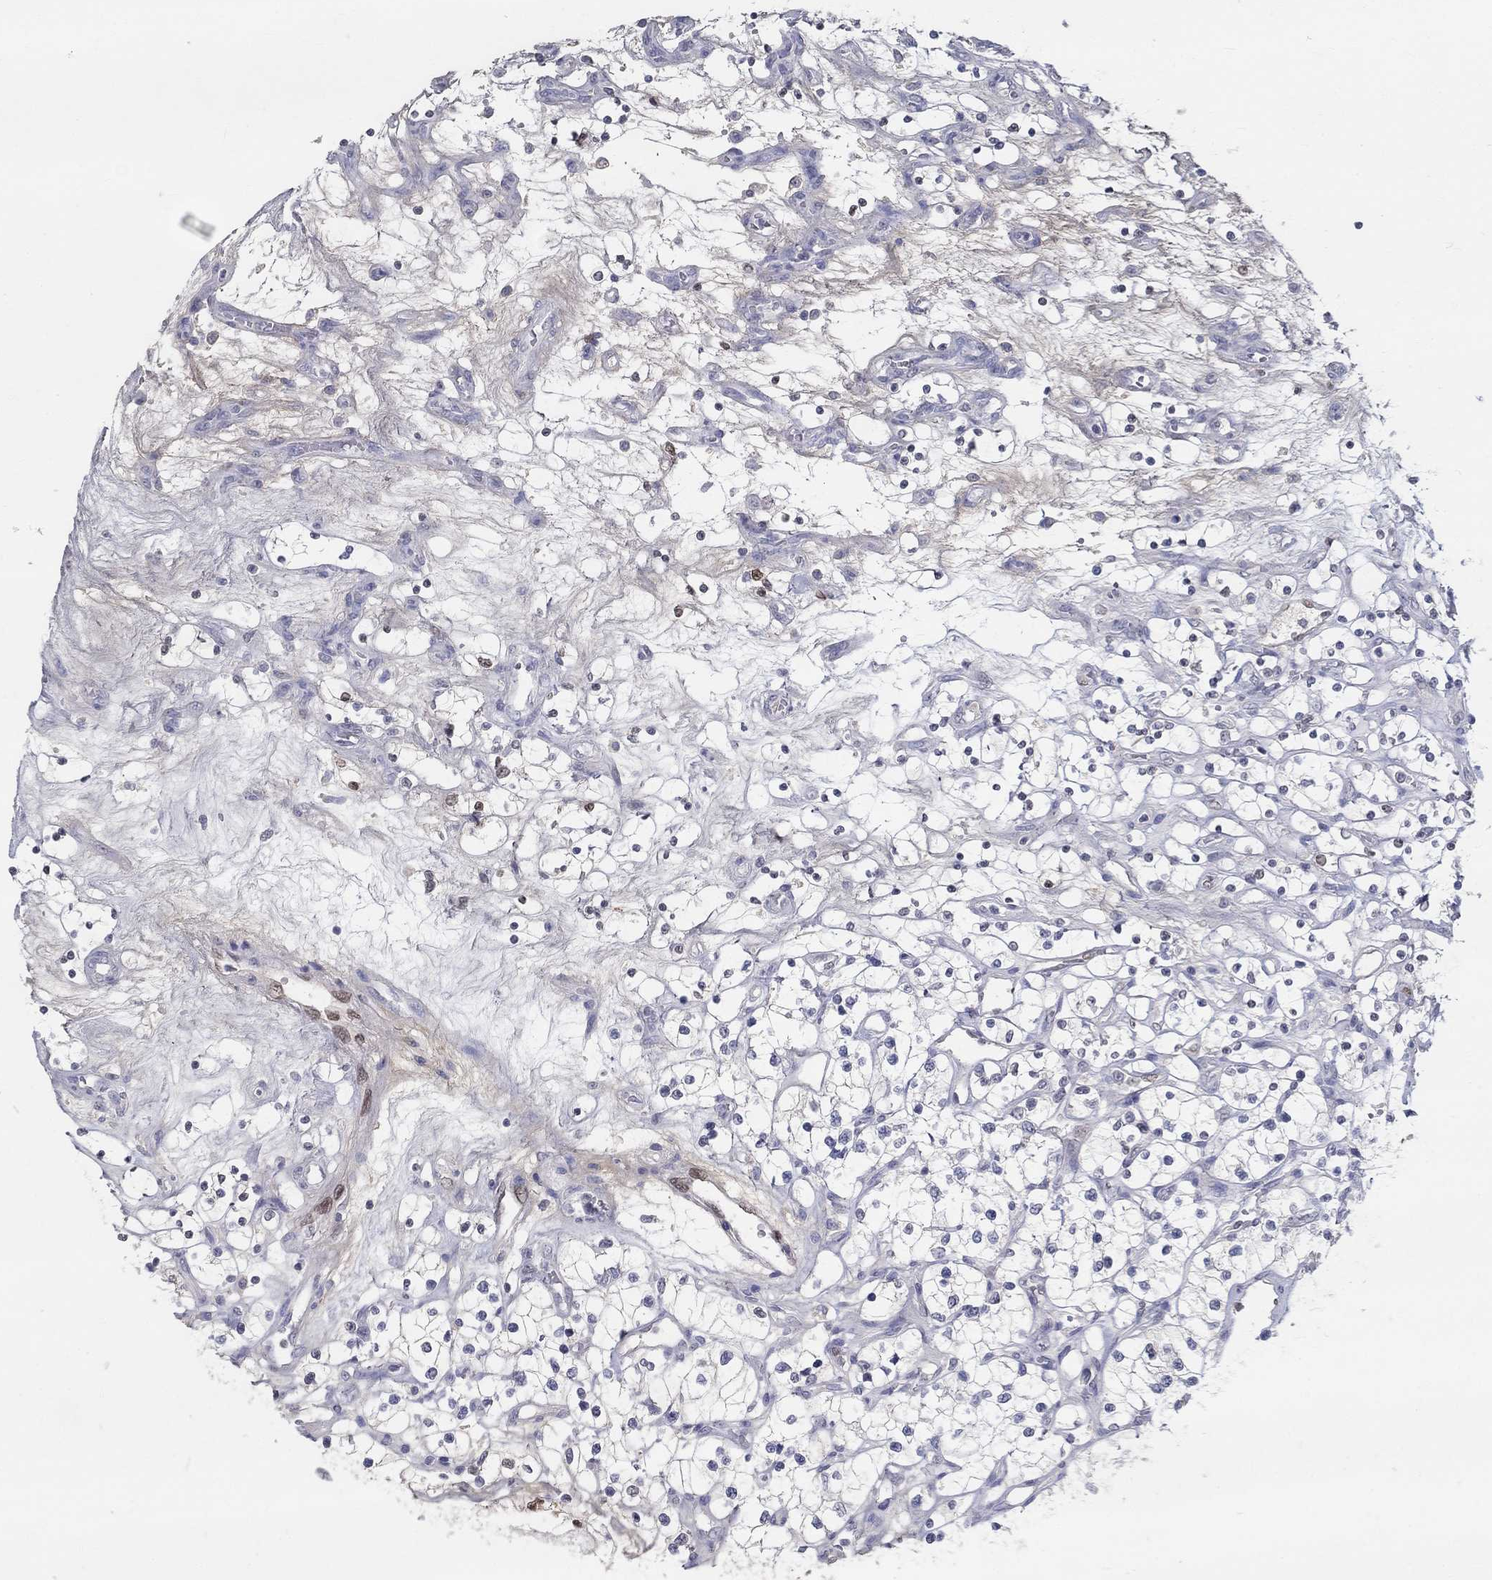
{"staining": {"intensity": "moderate", "quantity": "<25%", "location": "nuclear"}, "tissue": "renal cancer", "cell_type": "Tumor cells", "image_type": "cancer", "snomed": [{"axis": "morphology", "description": "Adenocarcinoma, NOS"}, {"axis": "topography", "description": "Kidney"}], "caption": "This is an image of immunohistochemistry (IHC) staining of renal adenocarcinoma, which shows moderate positivity in the nuclear of tumor cells.", "gene": "FGF2", "patient": {"sex": "female", "age": 69}}